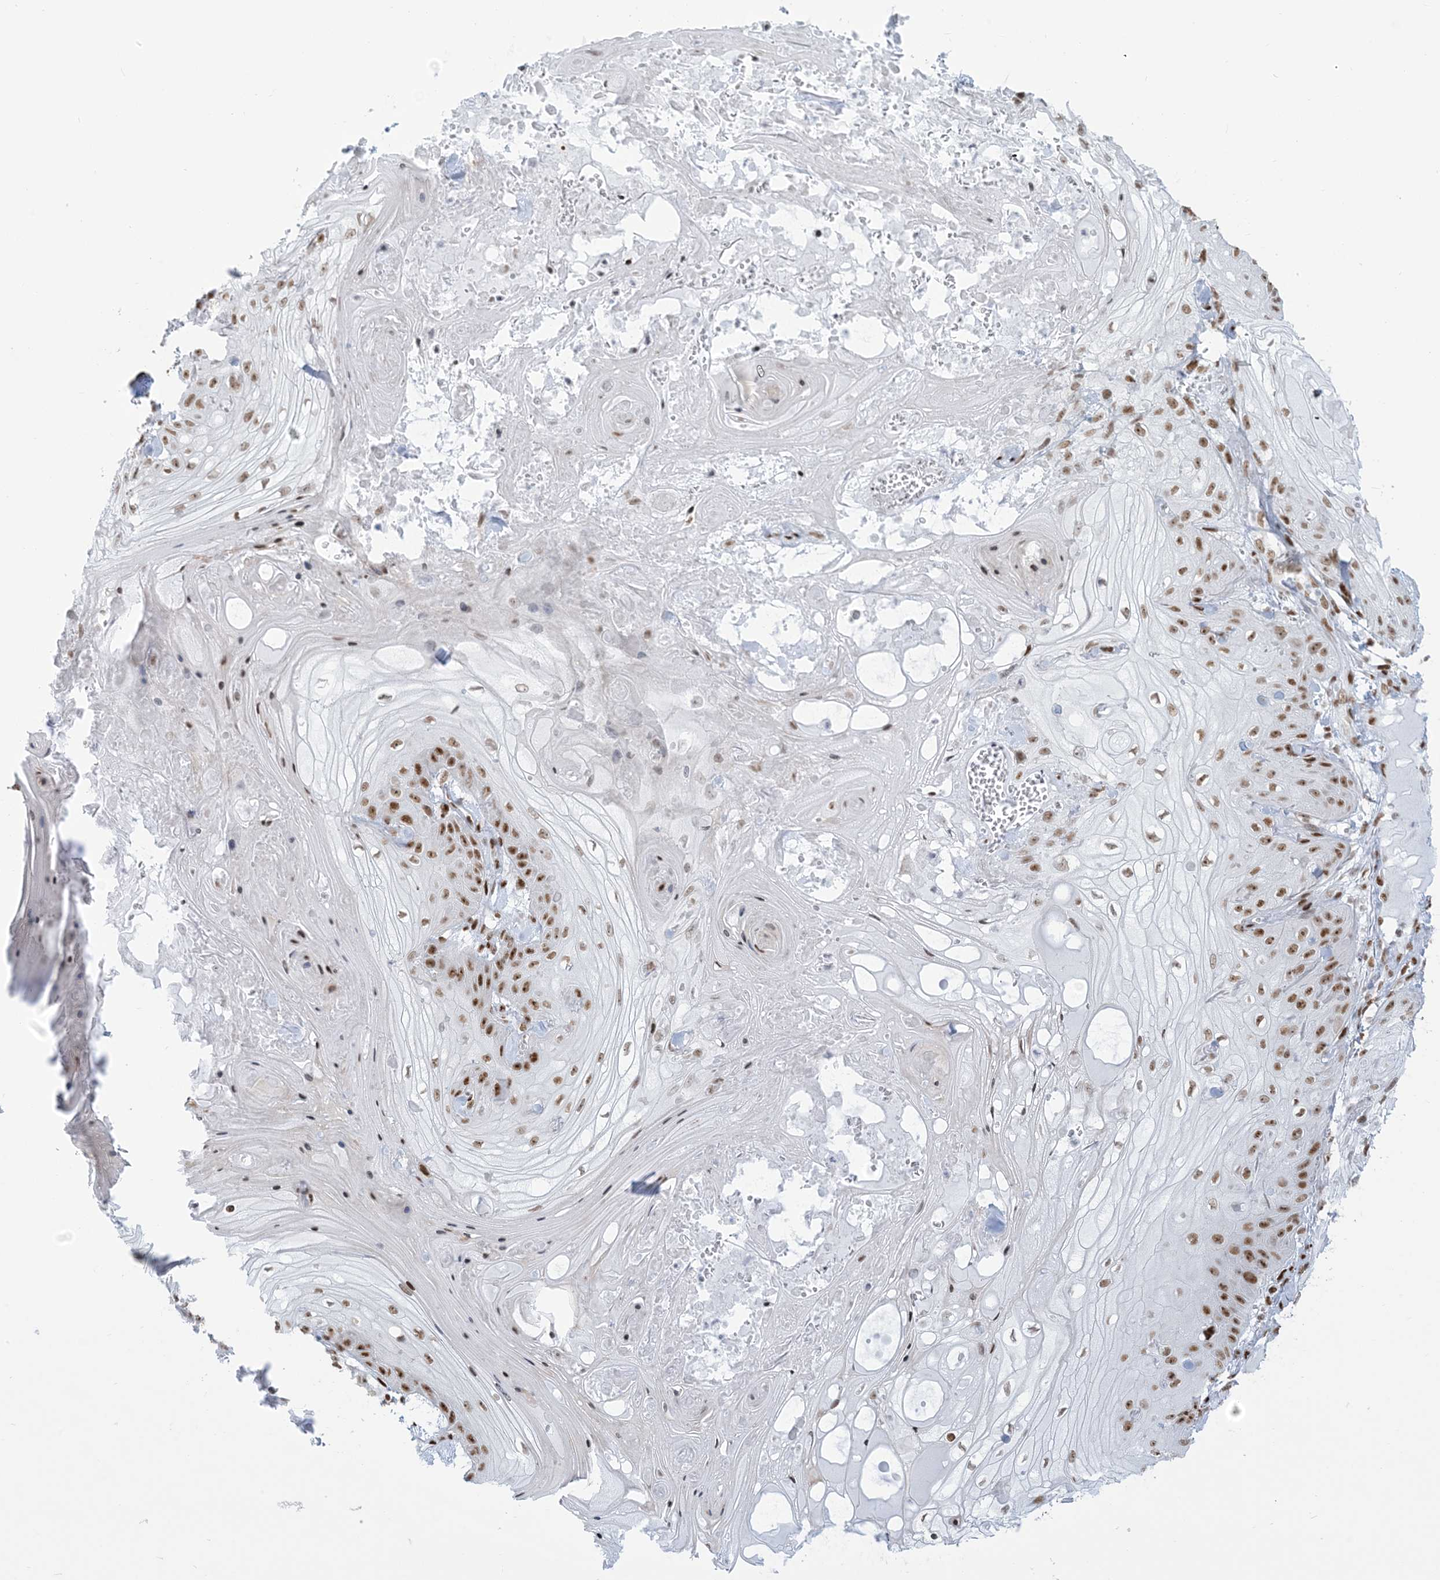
{"staining": {"intensity": "moderate", "quantity": ">75%", "location": "nuclear"}, "tissue": "skin cancer", "cell_type": "Tumor cells", "image_type": "cancer", "snomed": [{"axis": "morphology", "description": "Squamous cell carcinoma, NOS"}, {"axis": "topography", "description": "Skin"}], "caption": "A brown stain shows moderate nuclear positivity of a protein in human skin squamous cell carcinoma tumor cells.", "gene": "STAG1", "patient": {"sex": "male", "age": 74}}